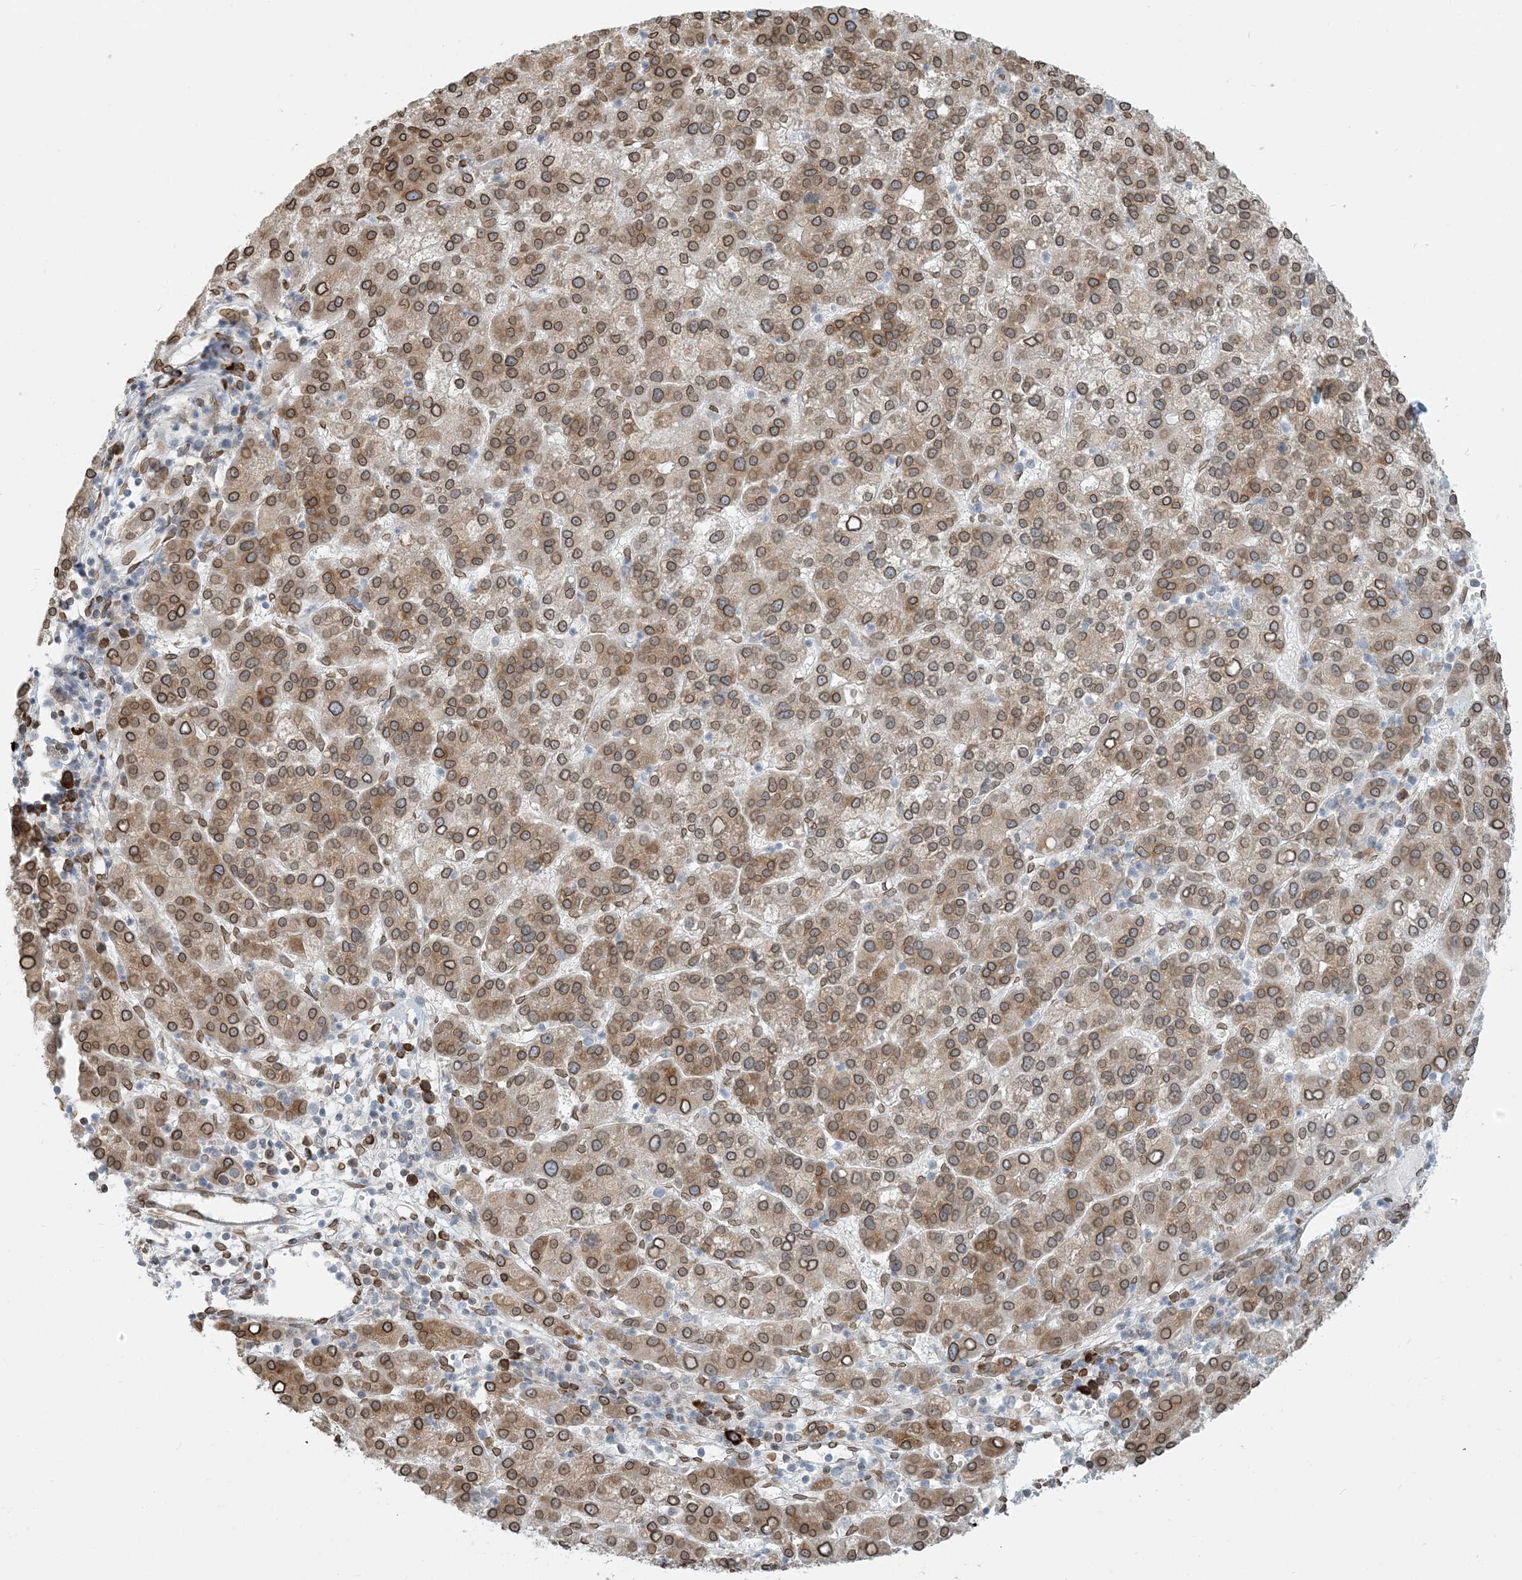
{"staining": {"intensity": "moderate", "quantity": ">75%", "location": "cytoplasmic/membranous,nuclear"}, "tissue": "liver cancer", "cell_type": "Tumor cells", "image_type": "cancer", "snomed": [{"axis": "morphology", "description": "Carcinoma, Hepatocellular, NOS"}, {"axis": "topography", "description": "Liver"}], "caption": "An IHC image of neoplastic tissue is shown. Protein staining in brown labels moderate cytoplasmic/membranous and nuclear positivity in hepatocellular carcinoma (liver) within tumor cells.", "gene": "WWP1", "patient": {"sex": "female", "age": 58}}